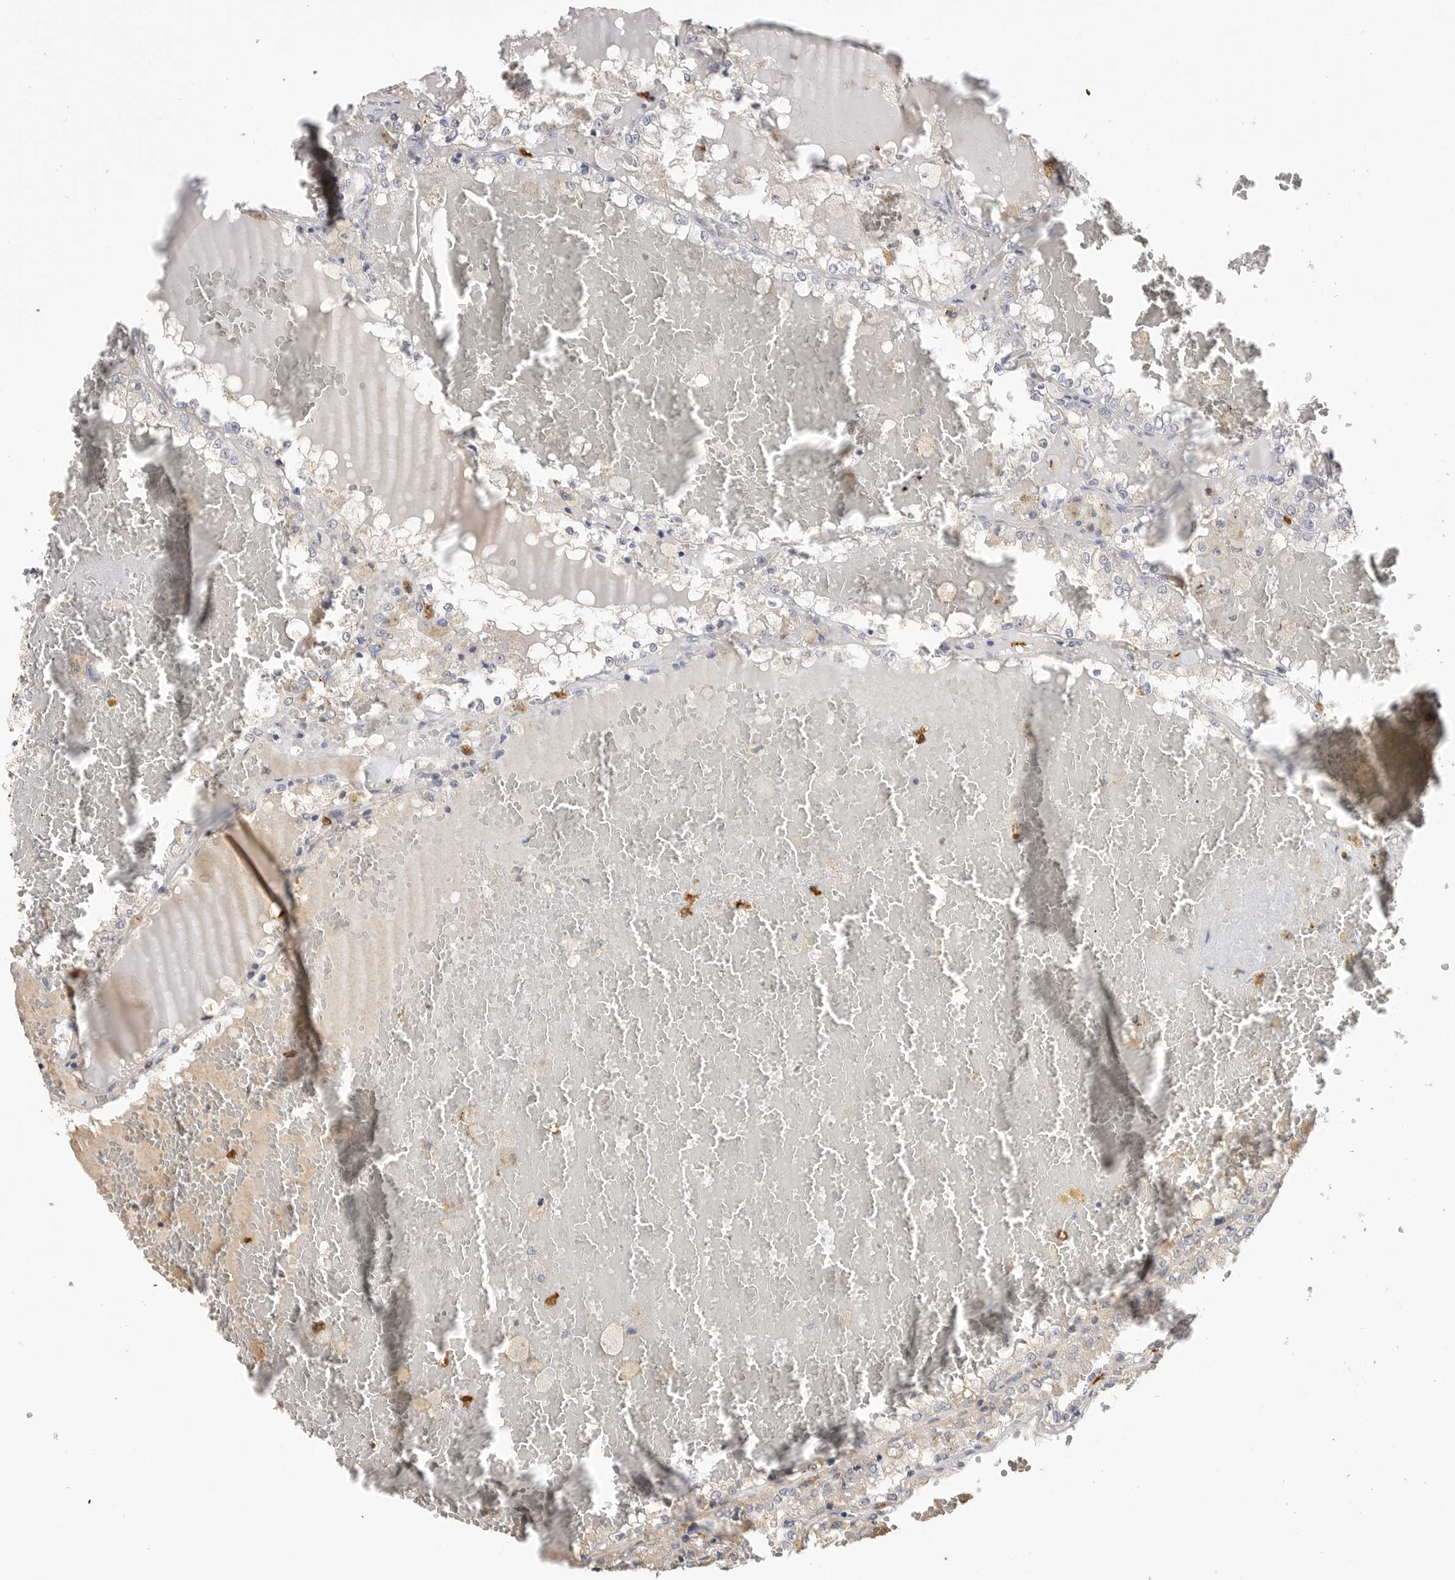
{"staining": {"intensity": "negative", "quantity": "none", "location": "none"}, "tissue": "renal cancer", "cell_type": "Tumor cells", "image_type": "cancer", "snomed": [{"axis": "morphology", "description": "Adenocarcinoma, NOS"}, {"axis": "topography", "description": "Kidney"}], "caption": "A histopathology image of adenocarcinoma (renal) stained for a protein reveals no brown staining in tumor cells. (Brightfield microscopy of DAB immunohistochemistry (IHC) at high magnification).", "gene": "LTBR", "patient": {"sex": "female", "age": 56}}